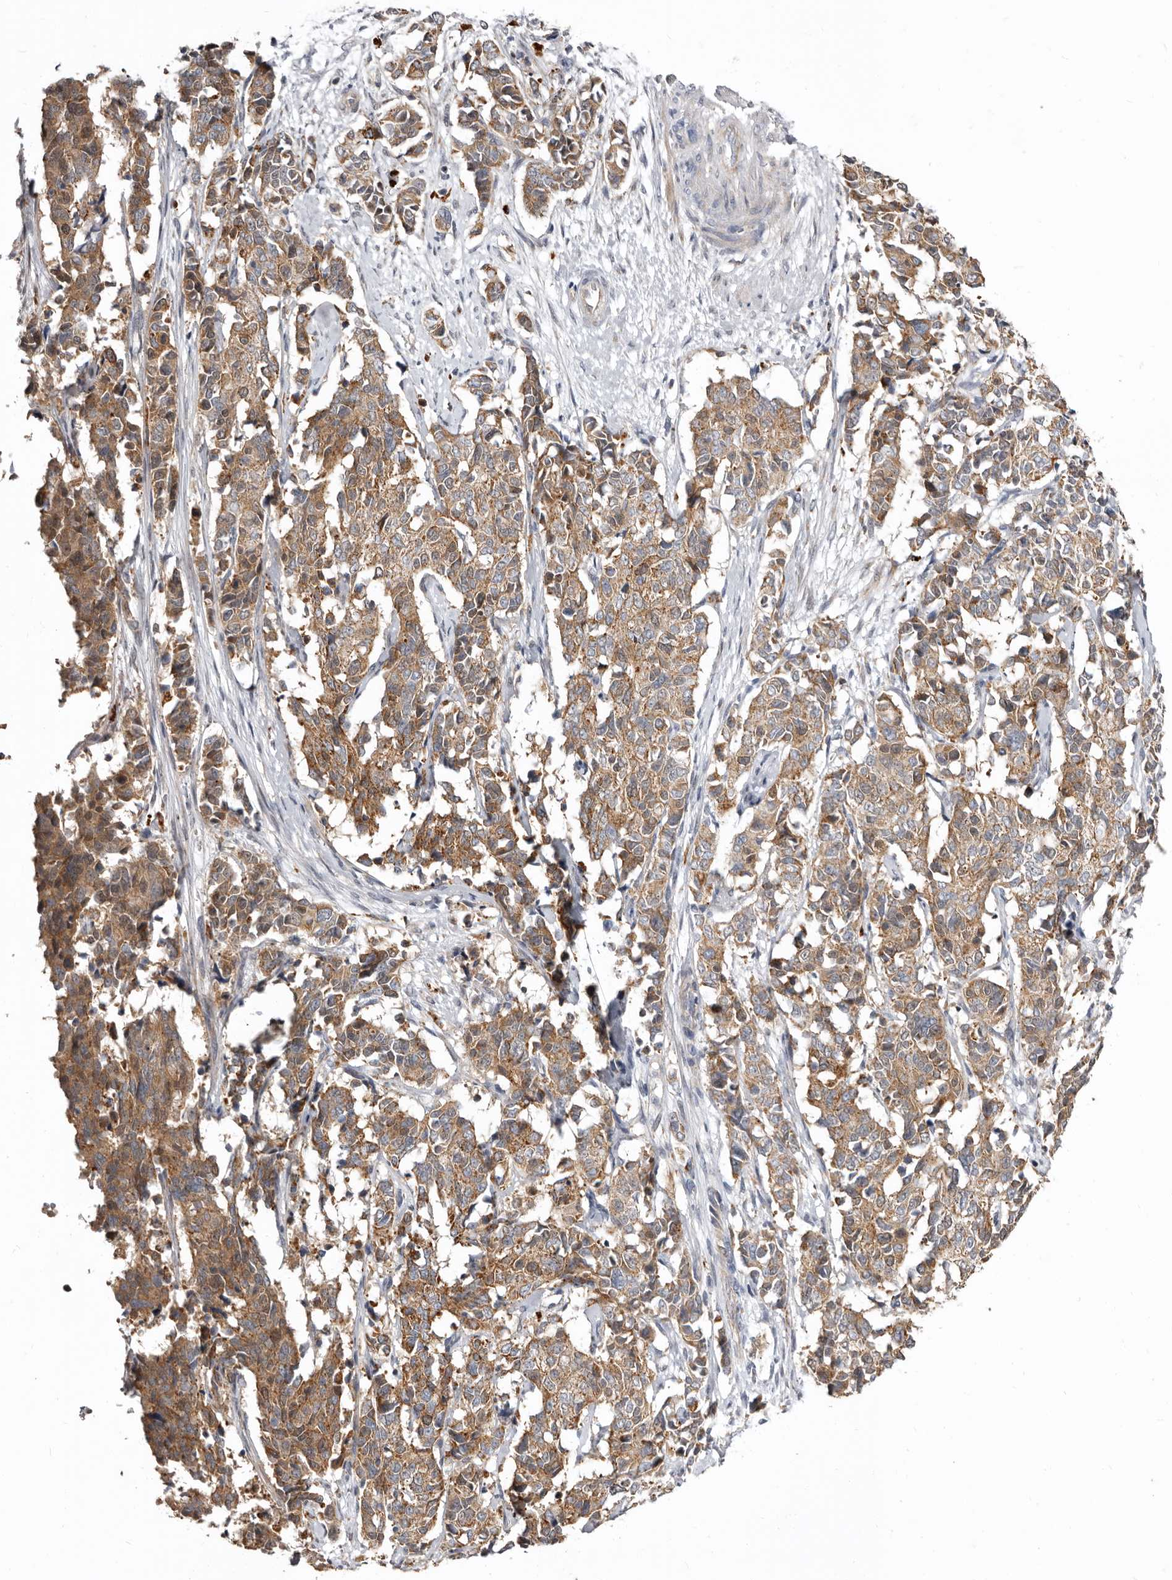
{"staining": {"intensity": "weak", "quantity": ">75%", "location": "cytoplasmic/membranous"}, "tissue": "cervical cancer", "cell_type": "Tumor cells", "image_type": "cancer", "snomed": [{"axis": "morphology", "description": "Normal tissue, NOS"}, {"axis": "morphology", "description": "Squamous cell carcinoma, NOS"}, {"axis": "topography", "description": "Cervix"}], "caption": "There is low levels of weak cytoplasmic/membranous positivity in tumor cells of cervical cancer (squamous cell carcinoma), as demonstrated by immunohistochemical staining (brown color).", "gene": "SMC4", "patient": {"sex": "female", "age": 35}}